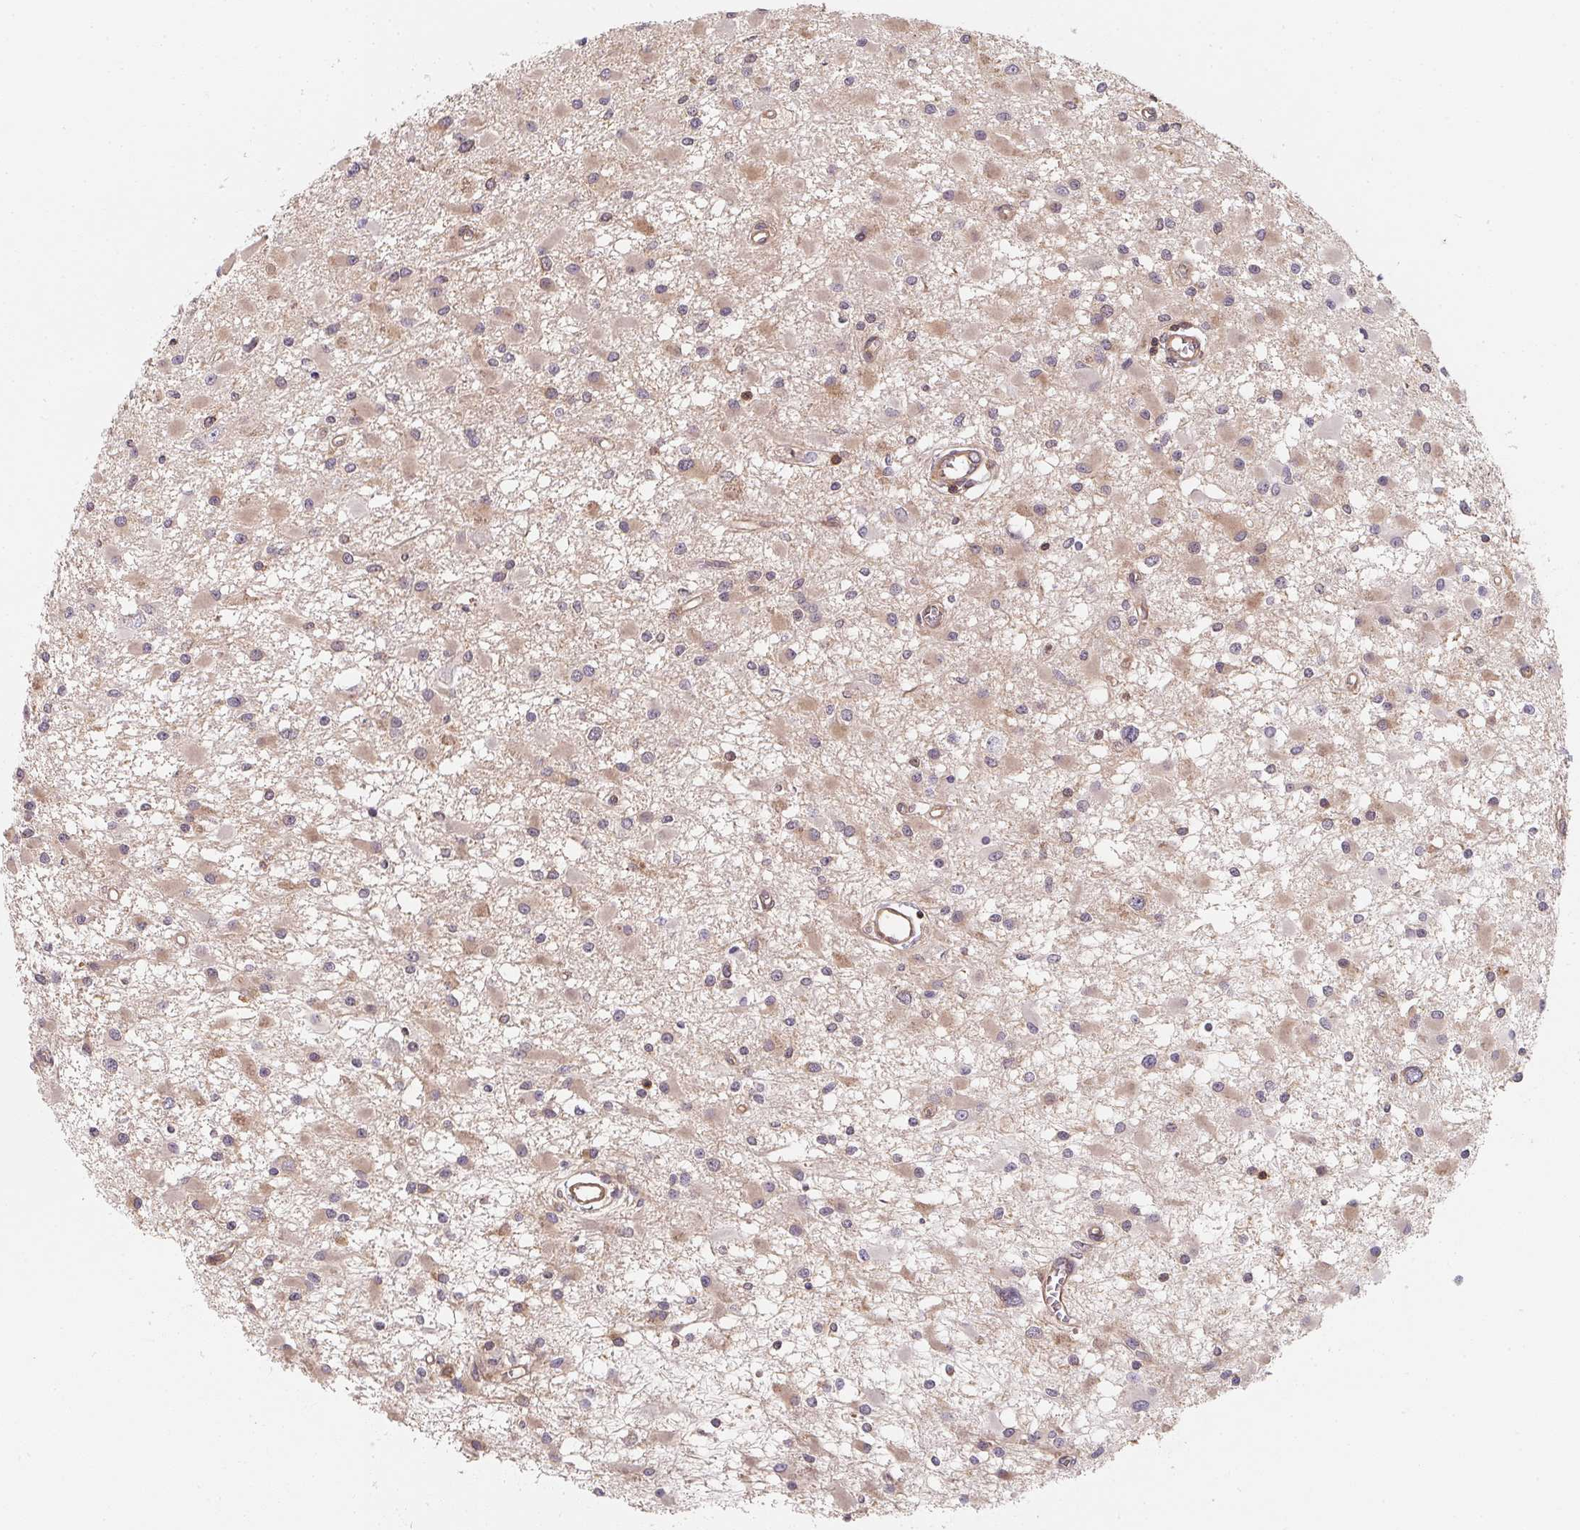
{"staining": {"intensity": "weak", "quantity": "25%-75%", "location": "cytoplasmic/membranous"}, "tissue": "glioma", "cell_type": "Tumor cells", "image_type": "cancer", "snomed": [{"axis": "morphology", "description": "Glioma, malignant, High grade"}, {"axis": "topography", "description": "Brain"}], "caption": "Immunohistochemistry (IHC) of human malignant high-grade glioma demonstrates low levels of weak cytoplasmic/membranous staining in approximately 25%-75% of tumor cells.", "gene": "ANKRD13A", "patient": {"sex": "male", "age": 54}}